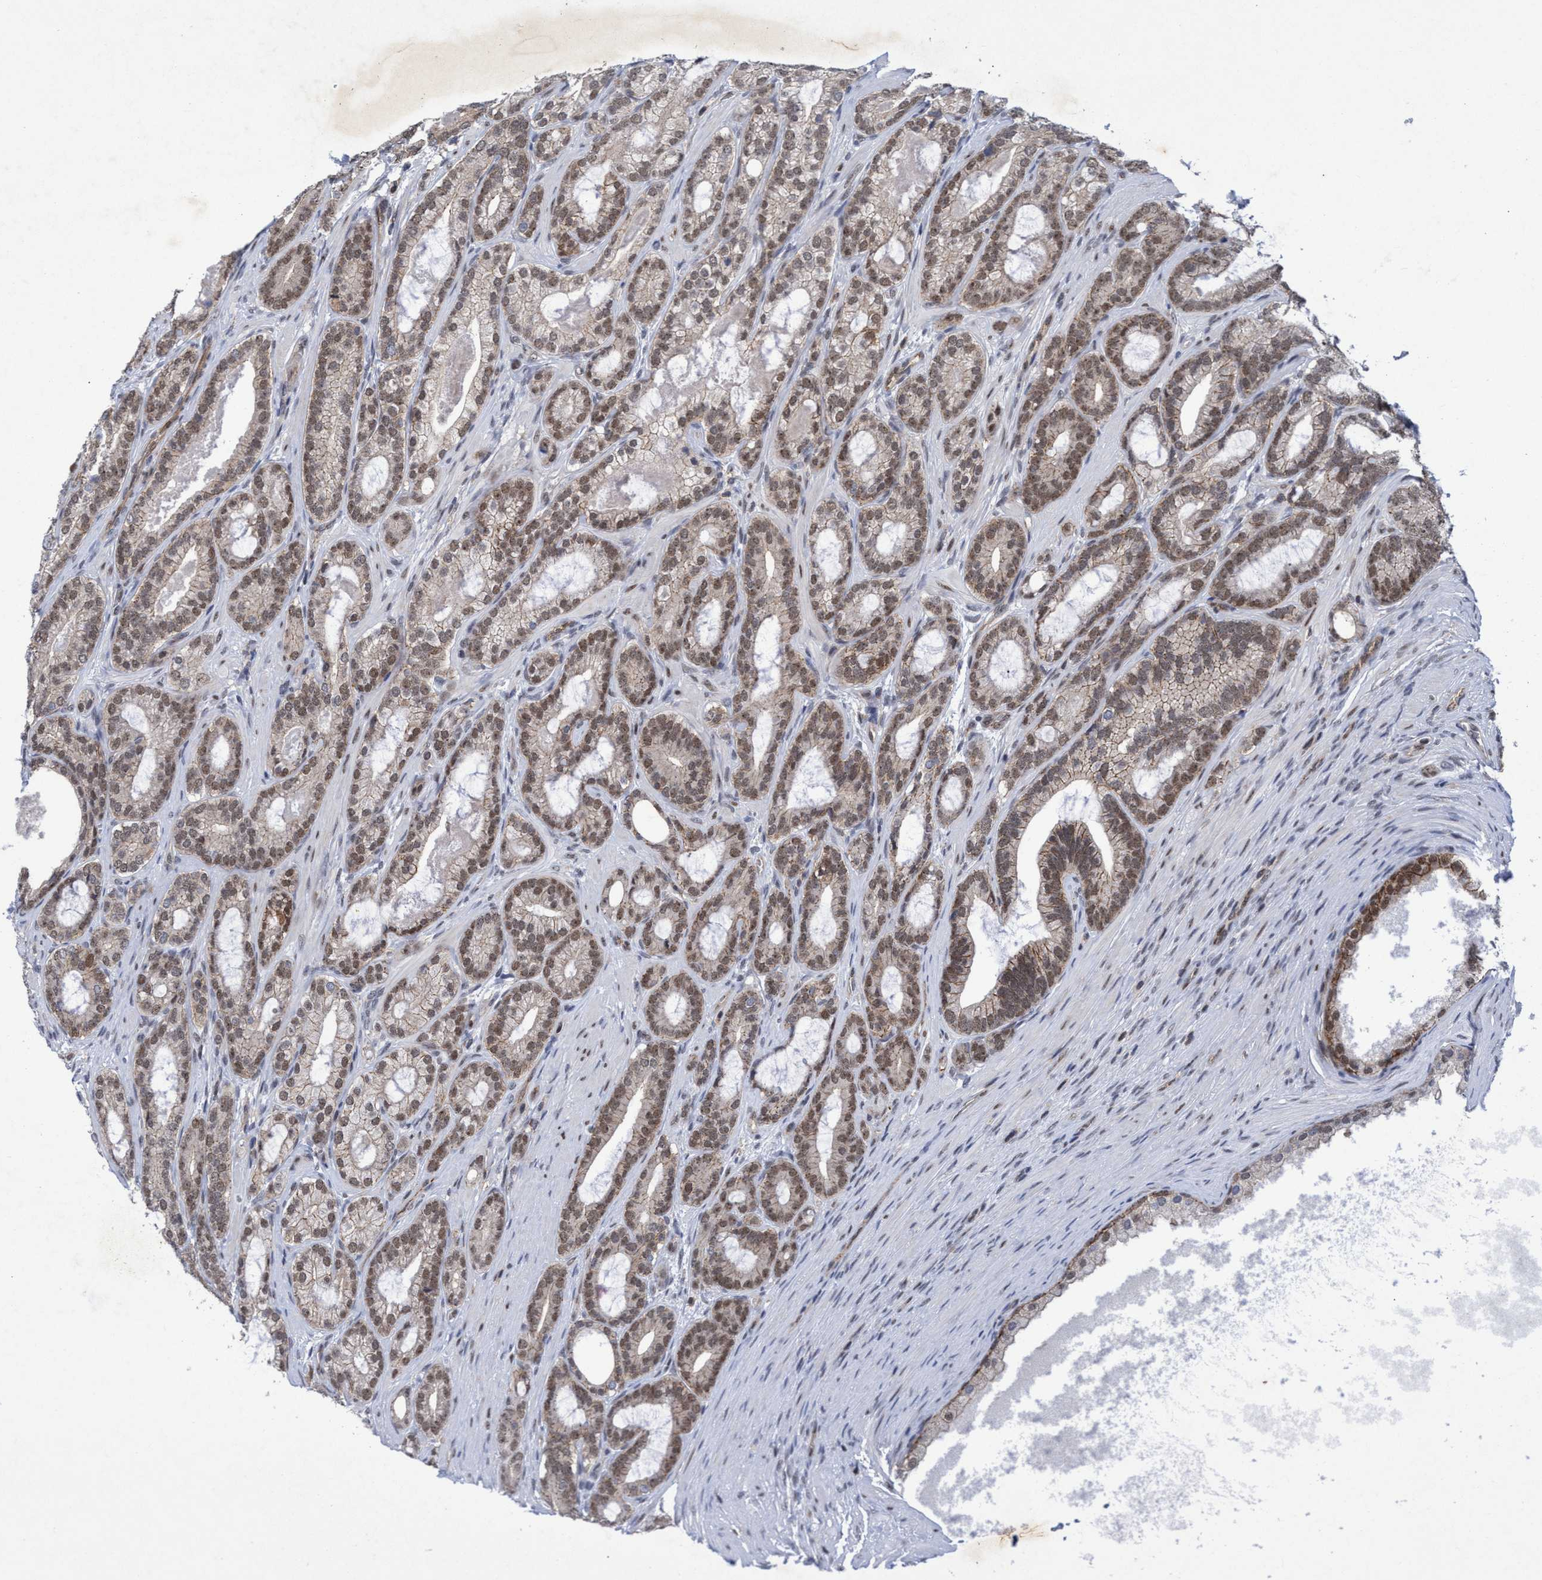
{"staining": {"intensity": "moderate", "quantity": ">75%", "location": "nuclear"}, "tissue": "prostate cancer", "cell_type": "Tumor cells", "image_type": "cancer", "snomed": [{"axis": "morphology", "description": "Adenocarcinoma, High grade"}, {"axis": "topography", "description": "Prostate"}], "caption": "Approximately >75% of tumor cells in prostate cancer (adenocarcinoma (high-grade)) show moderate nuclear protein expression as visualized by brown immunohistochemical staining.", "gene": "GTF2F1", "patient": {"sex": "male", "age": 60}}